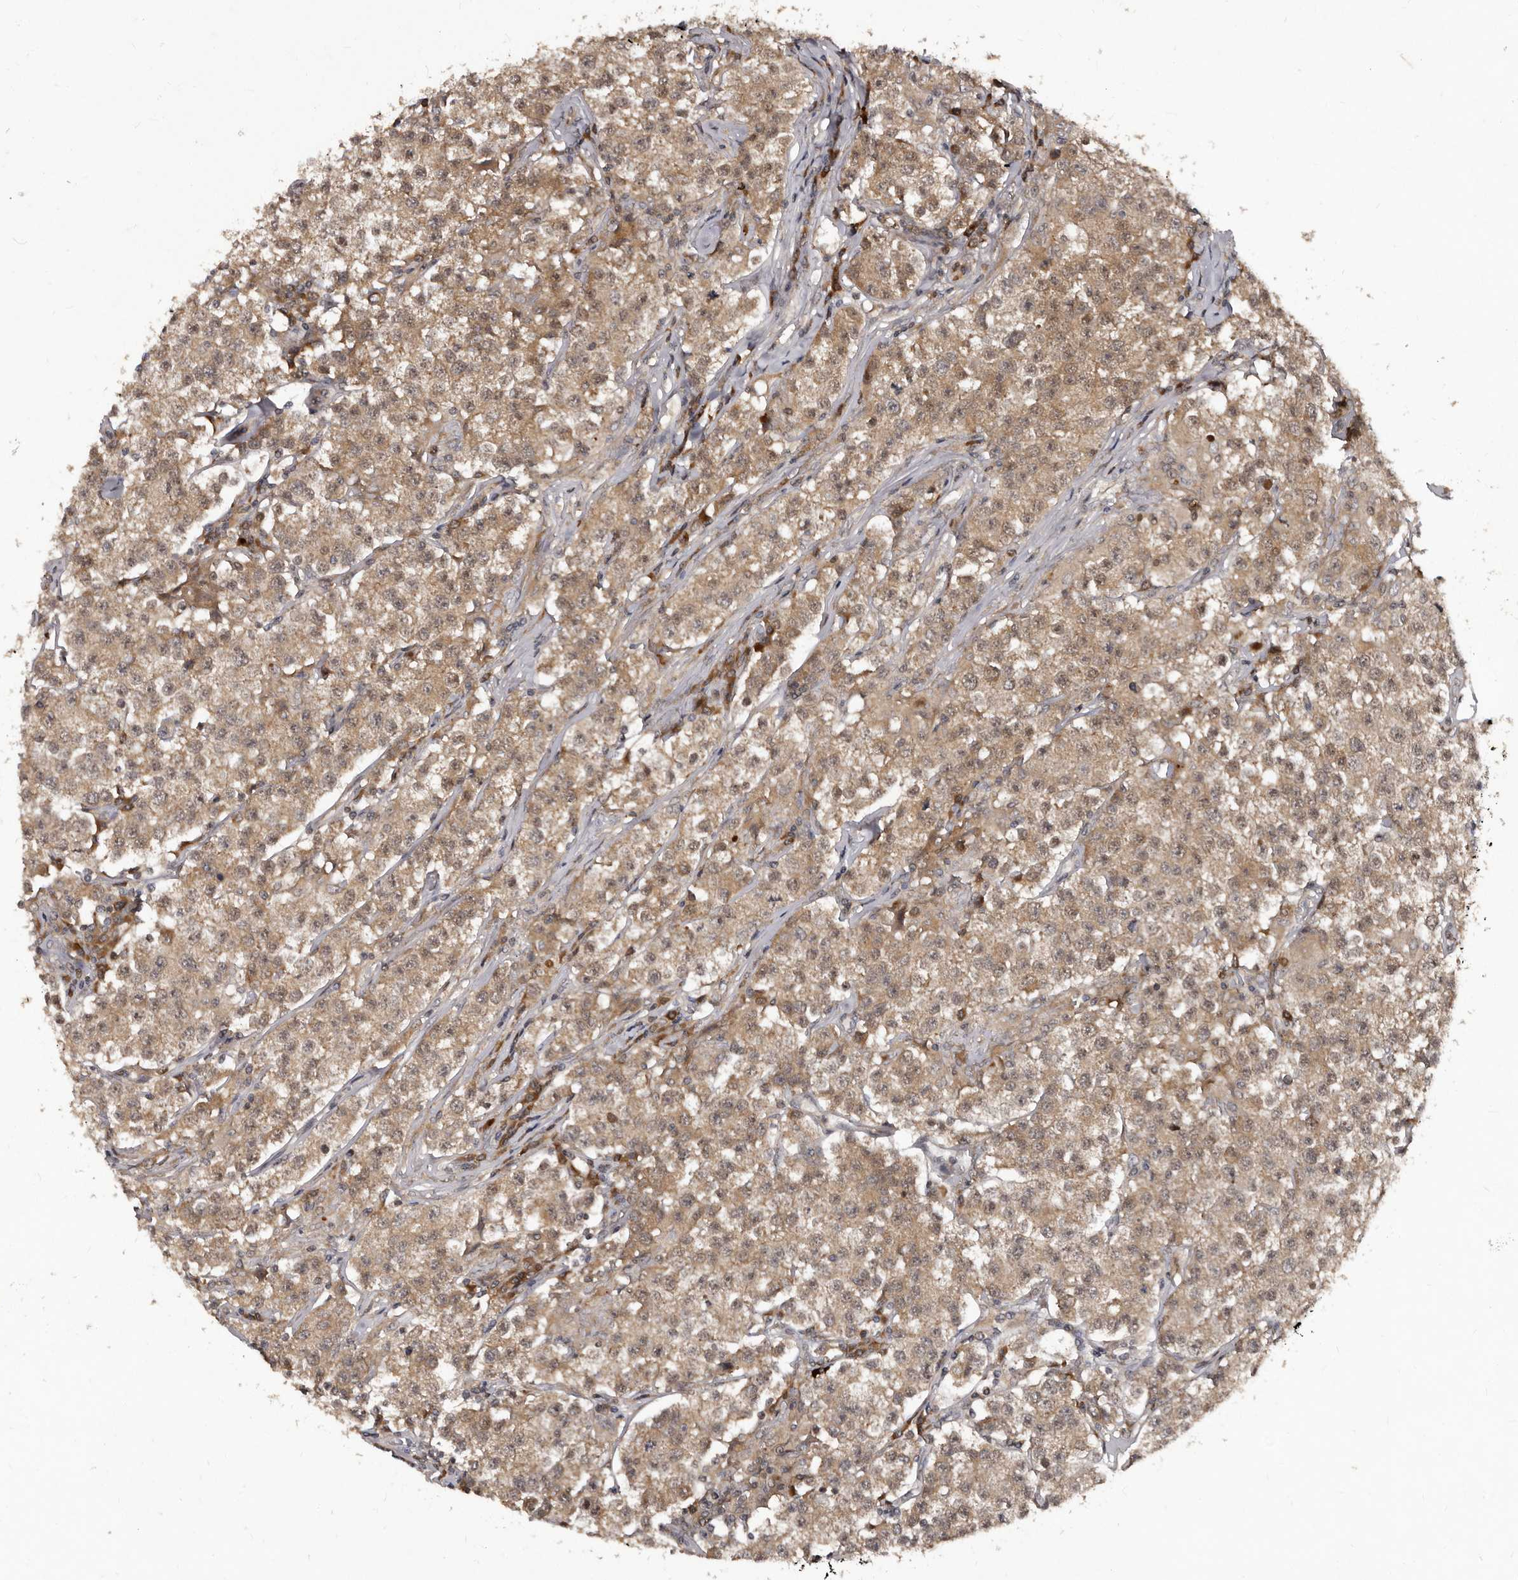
{"staining": {"intensity": "moderate", "quantity": ">75%", "location": "cytoplasmic/membranous"}, "tissue": "testis cancer", "cell_type": "Tumor cells", "image_type": "cancer", "snomed": [{"axis": "morphology", "description": "Seminoma, NOS"}, {"axis": "morphology", "description": "Carcinoma, Embryonal, NOS"}, {"axis": "topography", "description": "Testis"}], "caption": "Tumor cells demonstrate moderate cytoplasmic/membranous staining in about >75% of cells in testis cancer.", "gene": "PMVK", "patient": {"sex": "male", "age": 43}}